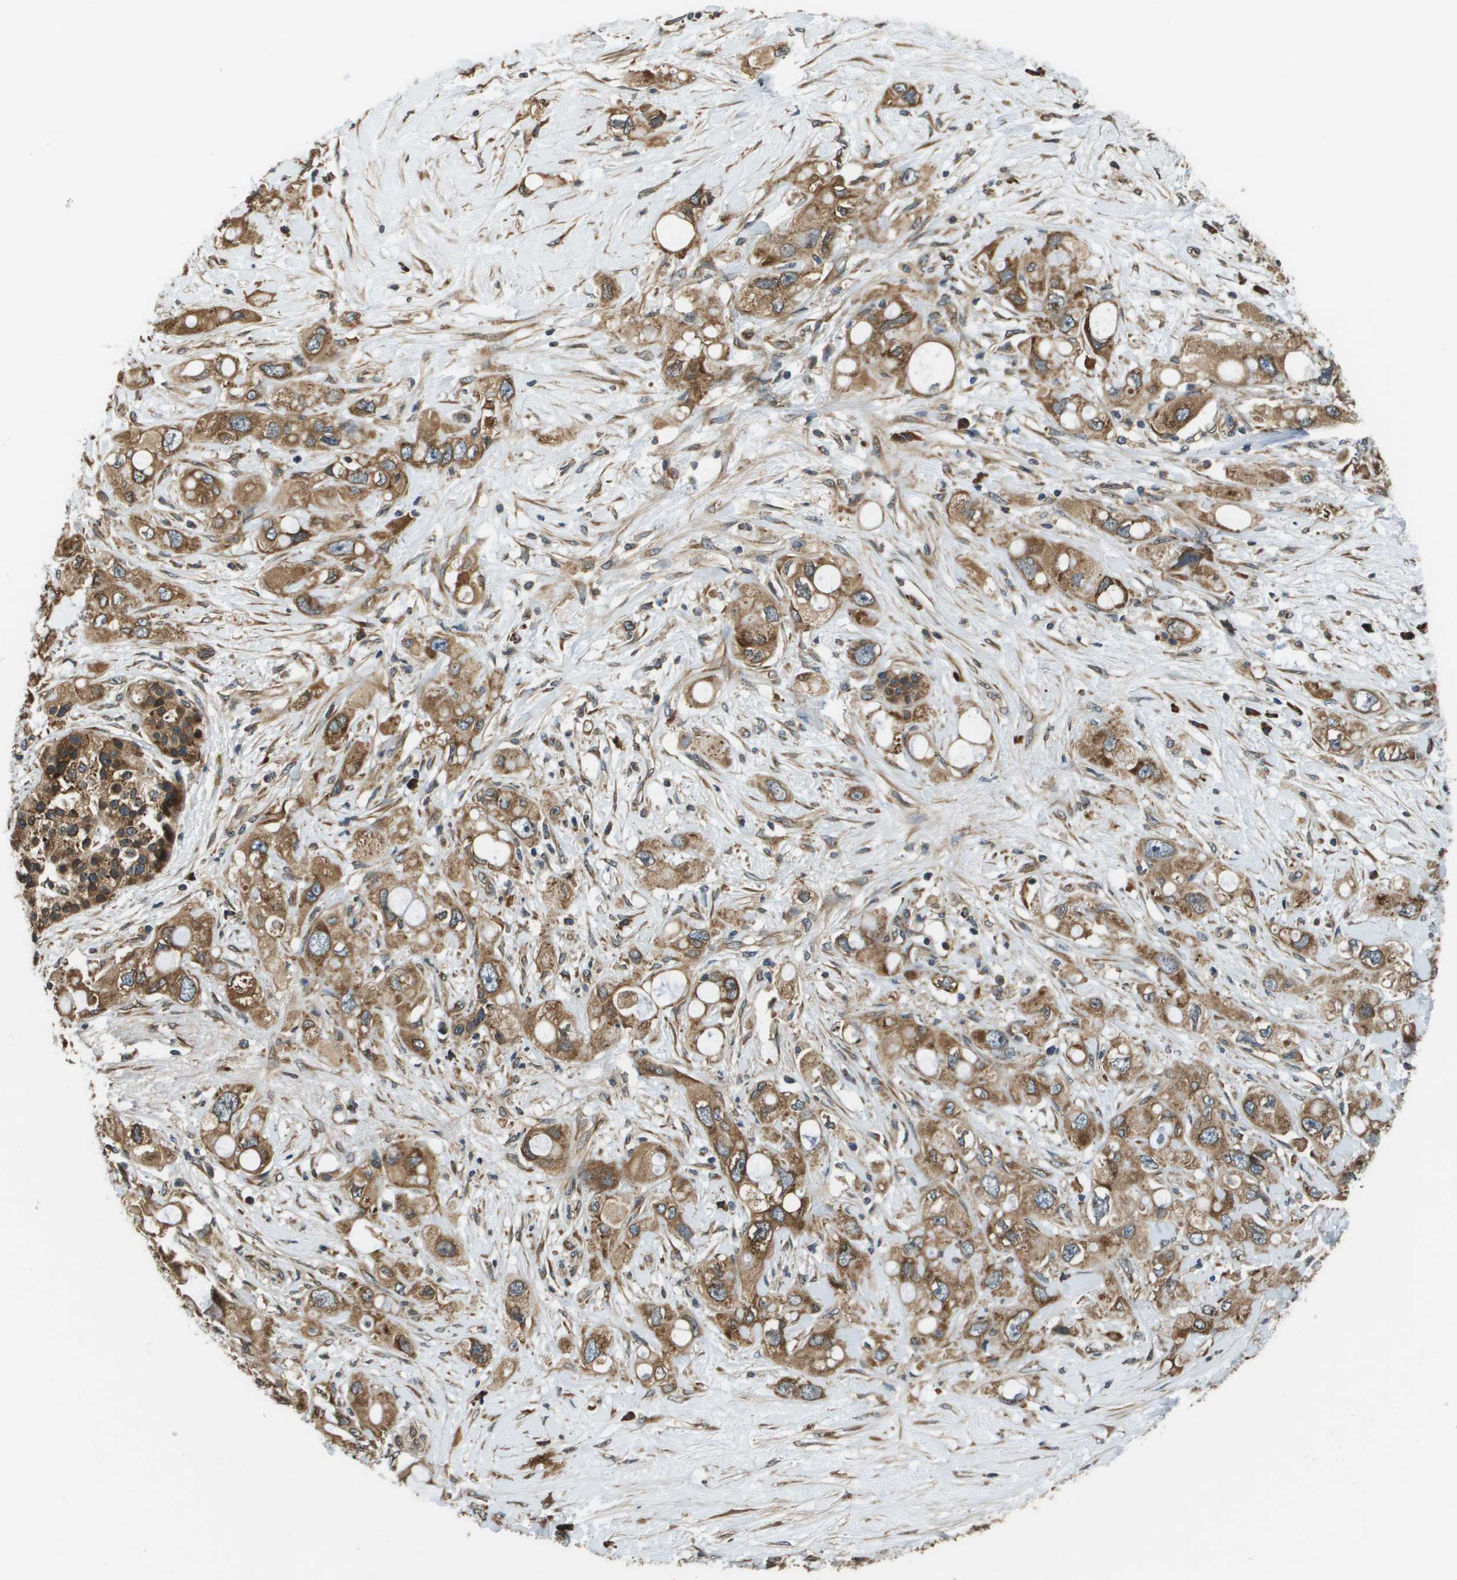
{"staining": {"intensity": "moderate", "quantity": ">75%", "location": "cytoplasmic/membranous"}, "tissue": "pancreatic cancer", "cell_type": "Tumor cells", "image_type": "cancer", "snomed": [{"axis": "morphology", "description": "Adenocarcinoma, NOS"}, {"axis": "topography", "description": "Pancreas"}], "caption": "Immunohistochemical staining of human pancreatic cancer displays moderate cytoplasmic/membranous protein positivity in about >75% of tumor cells.", "gene": "SEC62", "patient": {"sex": "female", "age": 56}}